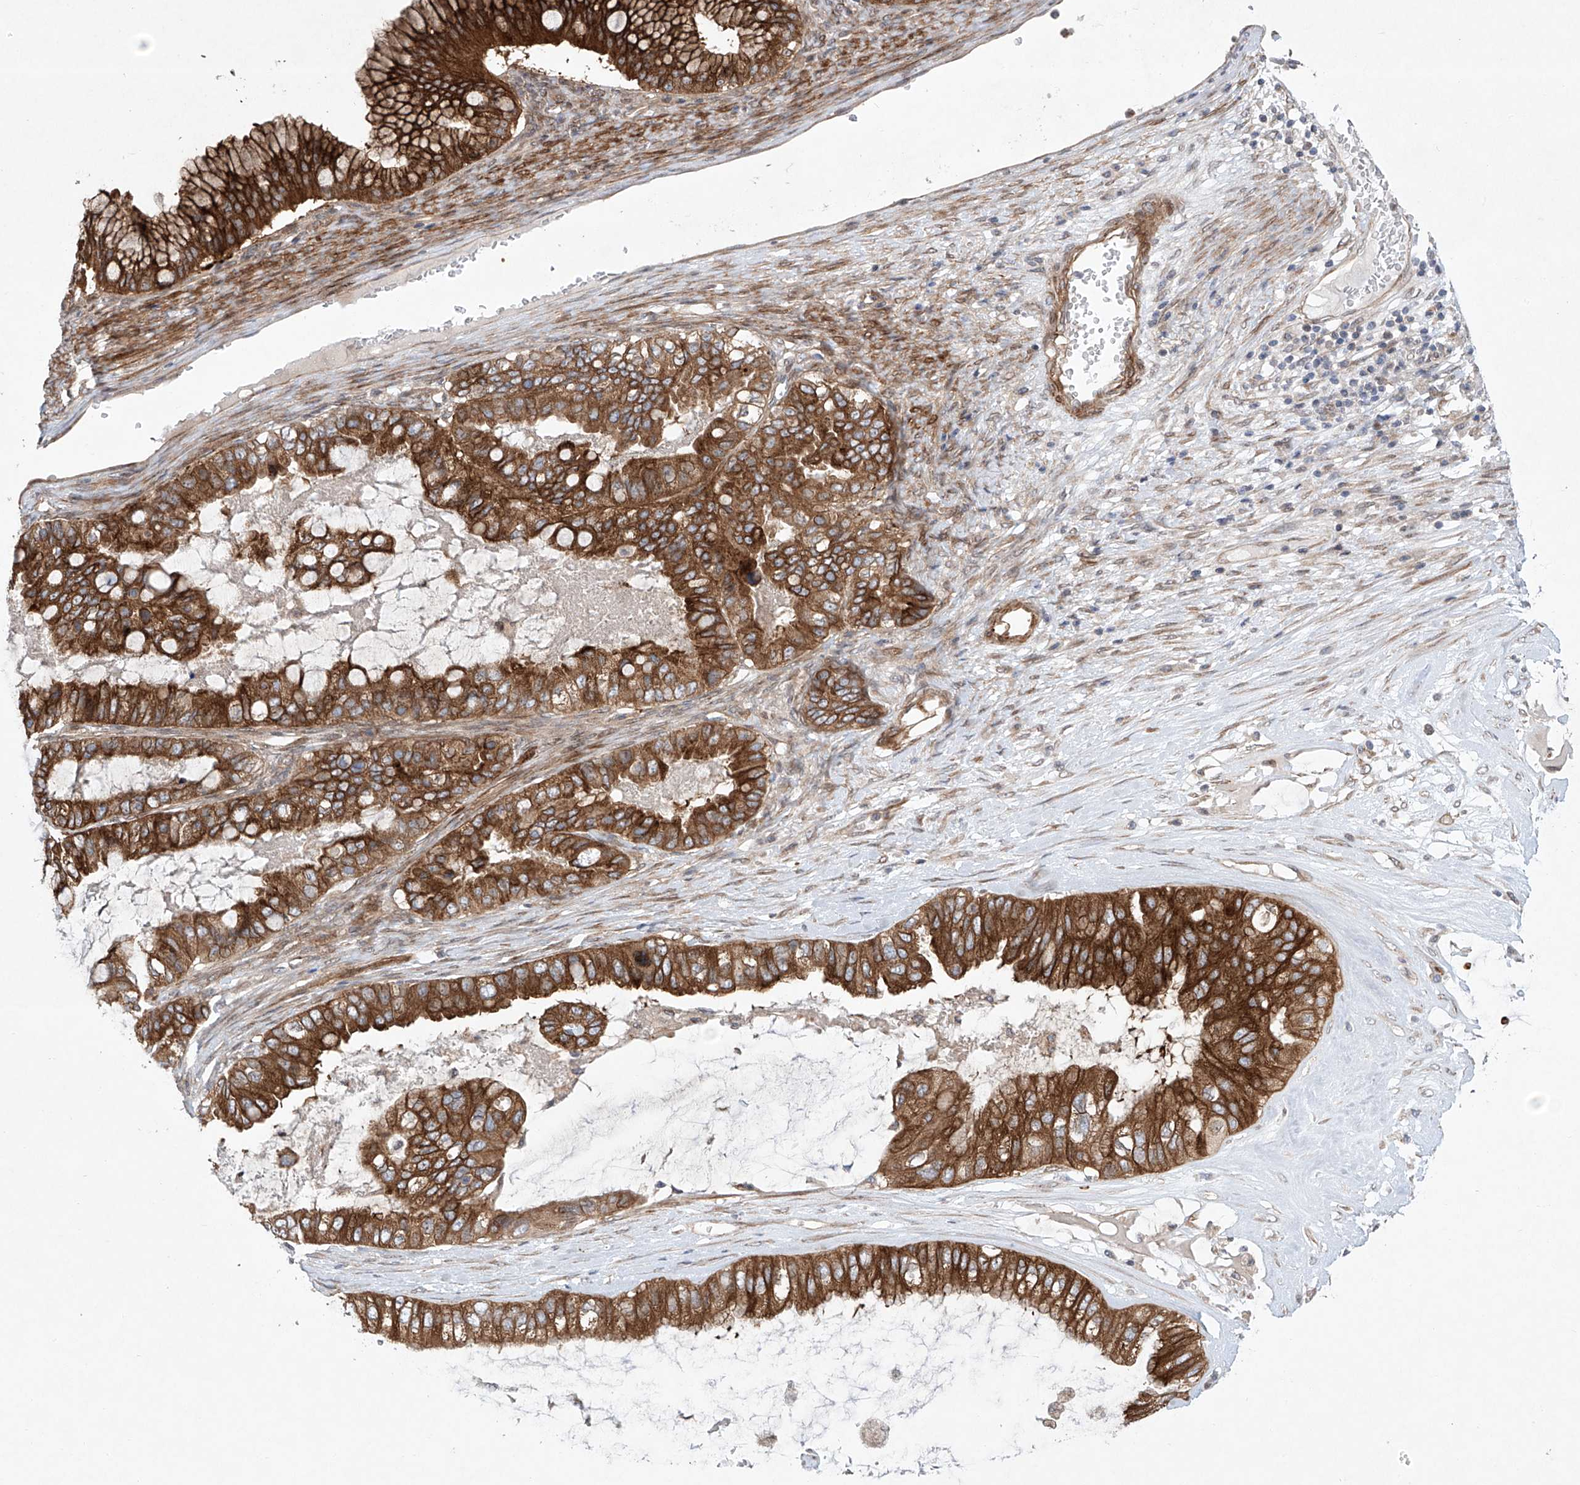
{"staining": {"intensity": "strong", "quantity": ">75%", "location": "cytoplasmic/membranous"}, "tissue": "ovarian cancer", "cell_type": "Tumor cells", "image_type": "cancer", "snomed": [{"axis": "morphology", "description": "Cystadenocarcinoma, mucinous, NOS"}, {"axis": "topography", "description": "Ovary"}], "caption": "Human mucinous cystadenocarcinoma (ovarian) stained with a brown dye demonstrates strong cytoplasmic/membranous positive expression in approximately >75% of tumor cells.", "gene": "KLC4", "patient": {"sex": "female", "age": 80}}